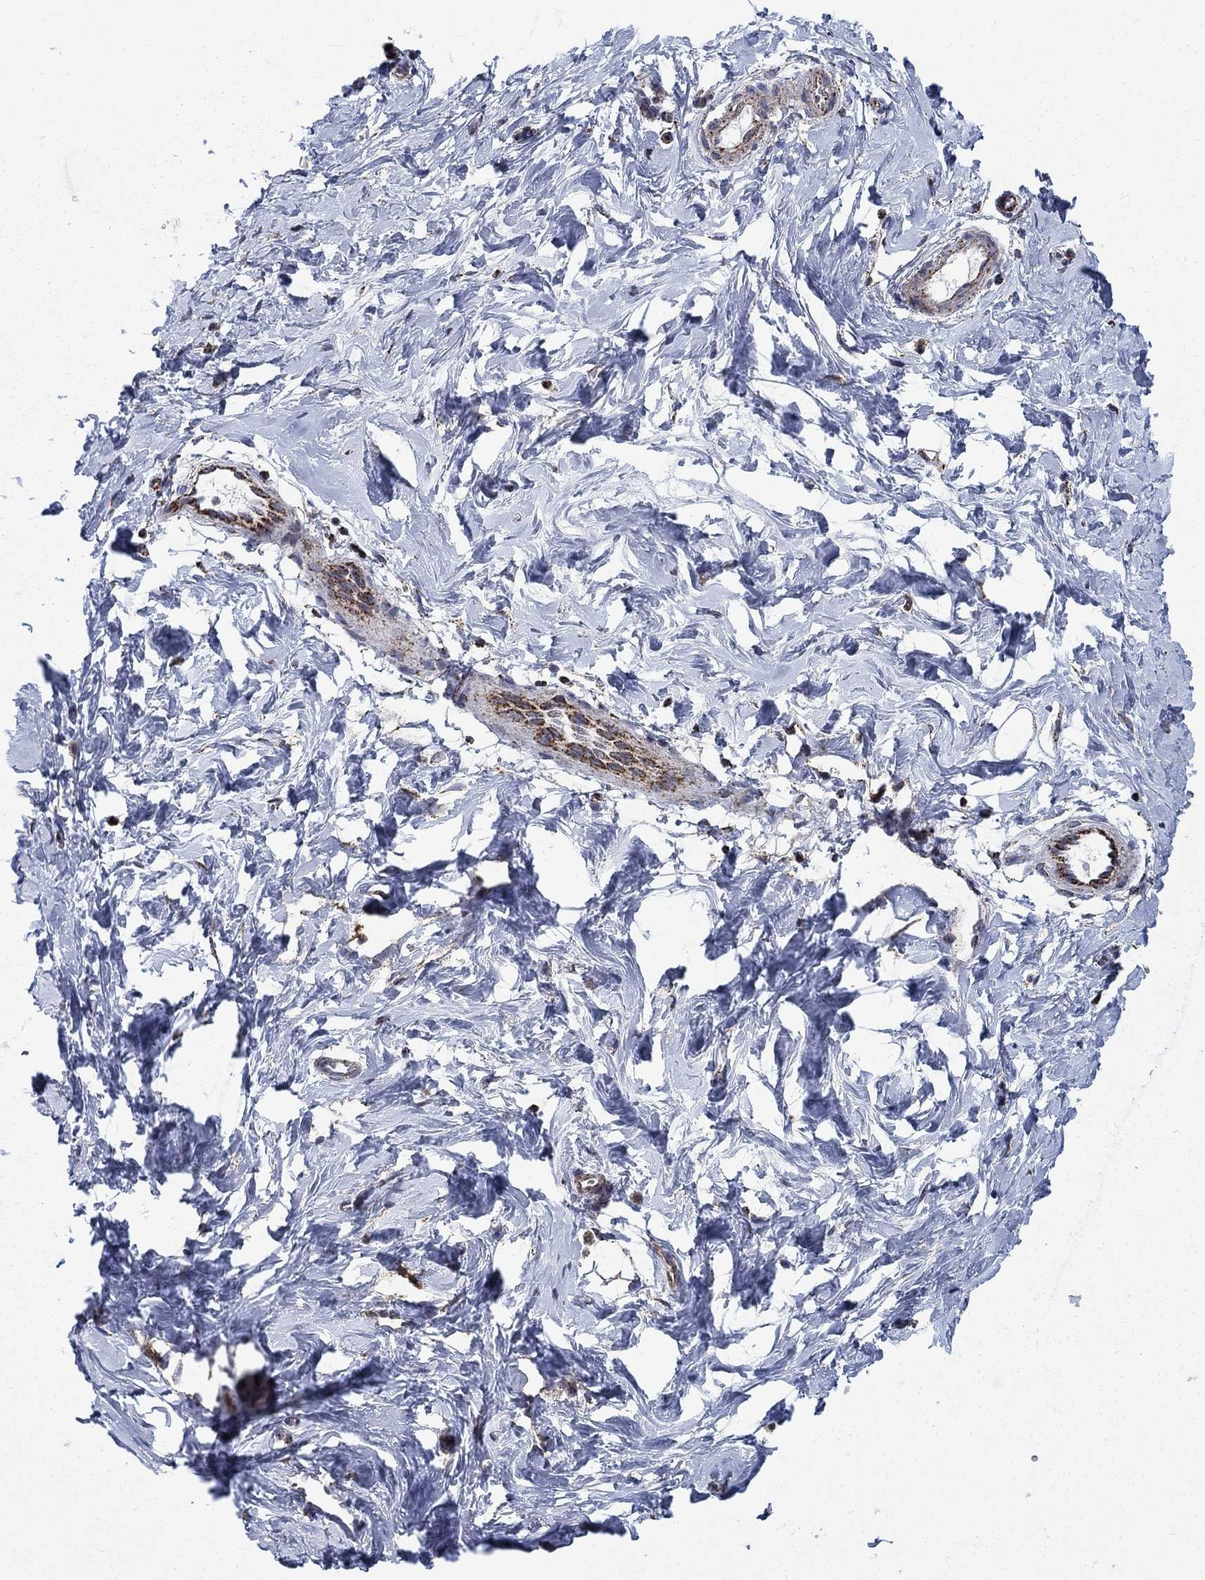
{"staining": {"intensity": "negative", "quantity": "none", "location": "none"}, "tissue": "breast", "cell_type": "Adipocytes", "image_type": "normal", "snomed": [{"axis": "morphology", "description": "Normal tissue, NOS"}, {"axis": "topography", "description": "Breast"}], "caption": "This is an IHC photomicrograph of unremarkable human breast. There is no expression in adipocytes.", "gene": "MOAP1", "patient": {"sex": "female", "age": 37}}